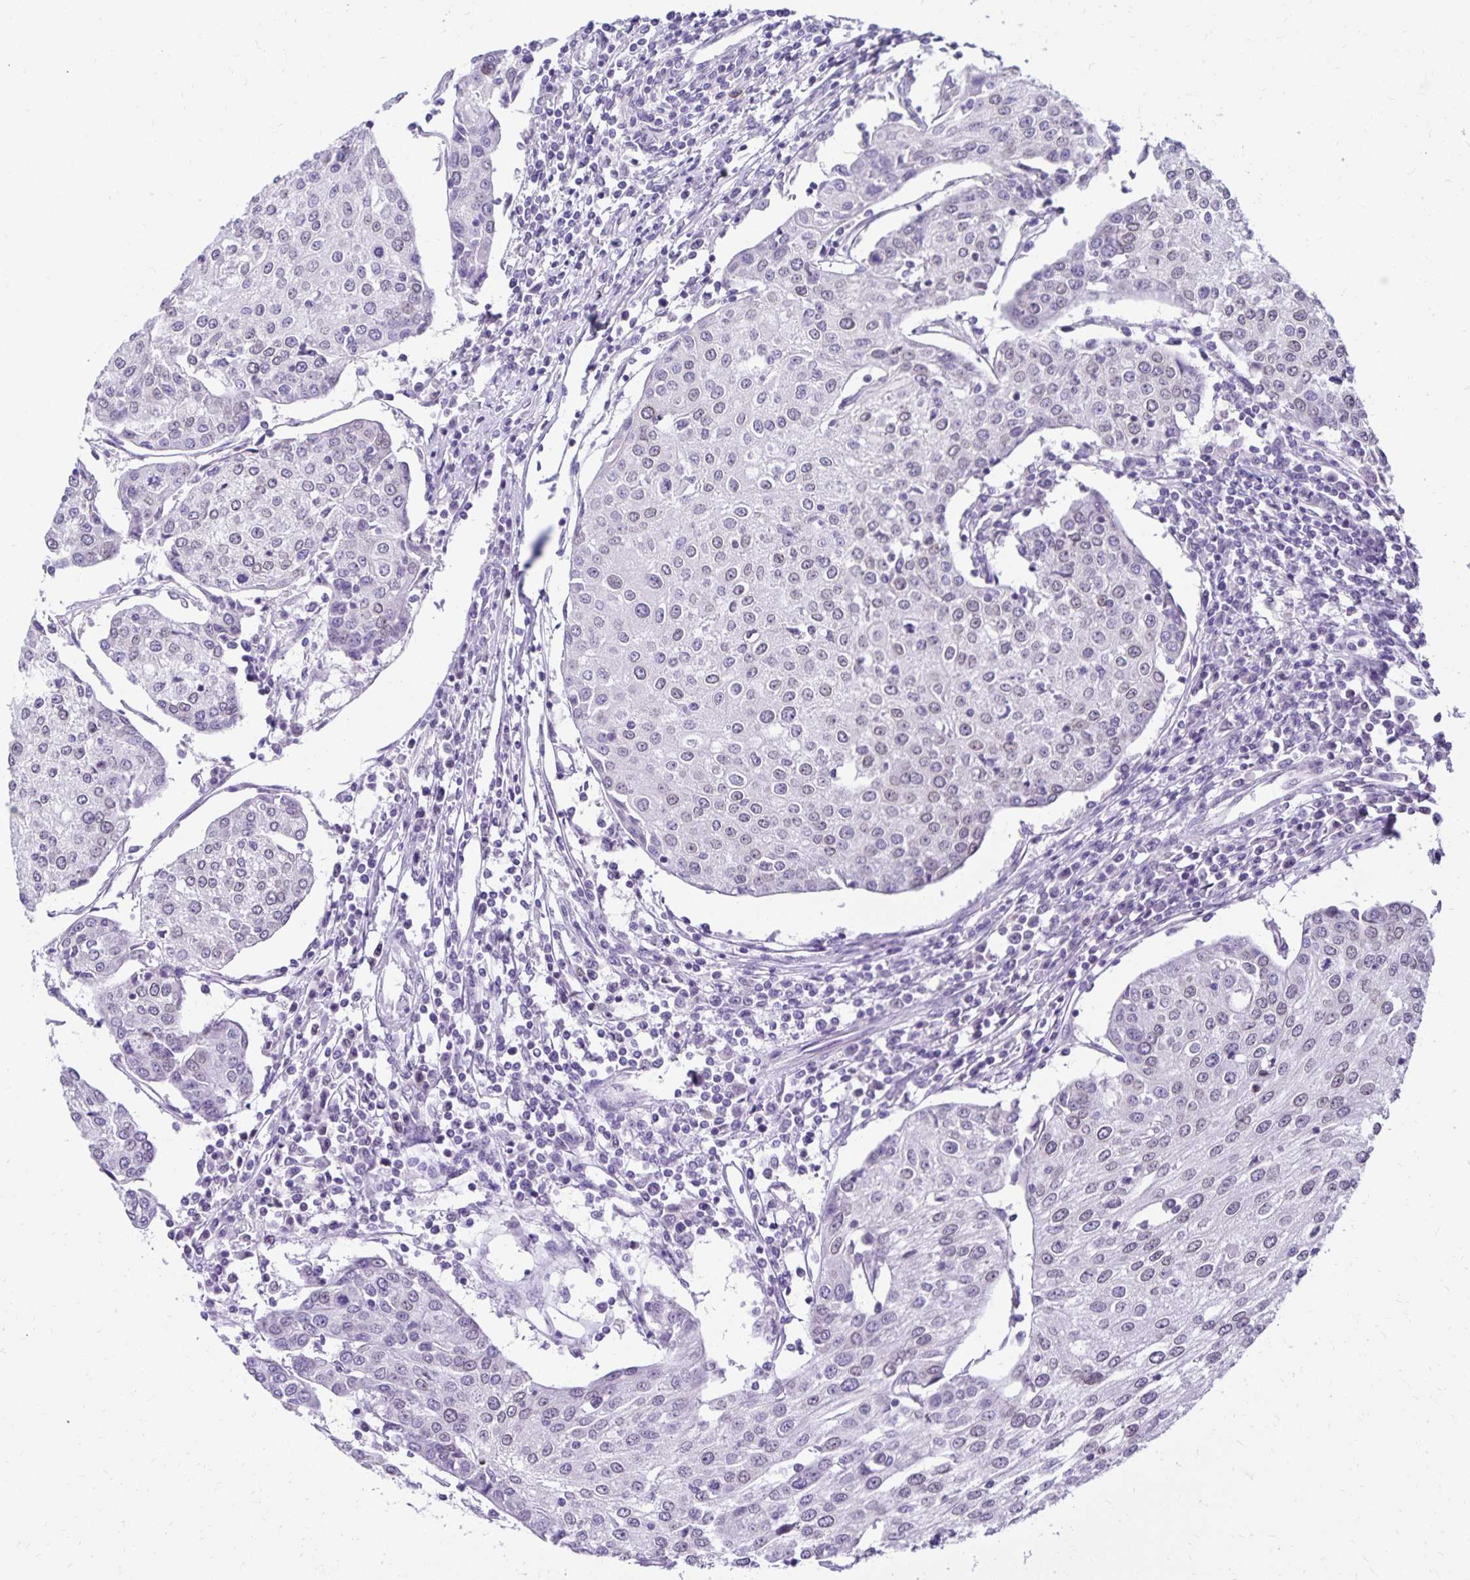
{"staining": {"intensity": "weak", "quantity": "25%-75%", "location": "nuclear"}, "tissue": "urothelial cancer", "cell_type": "Tumor cells", "image_type": "cancer", "snomed": [{"axis": "morphology", "description": "Urothelial carcinoma, High grade"}, {"axis": "topography", "description": "Urinary bladder"}], "caption": "Immunohistochemical staining of human urothelial cancer shows low levels of weak nuclear protein staining in about 25%-75% of tumor cells.", "gene": "FAM166C", "patient": {"sex": "female", "age": 85}}